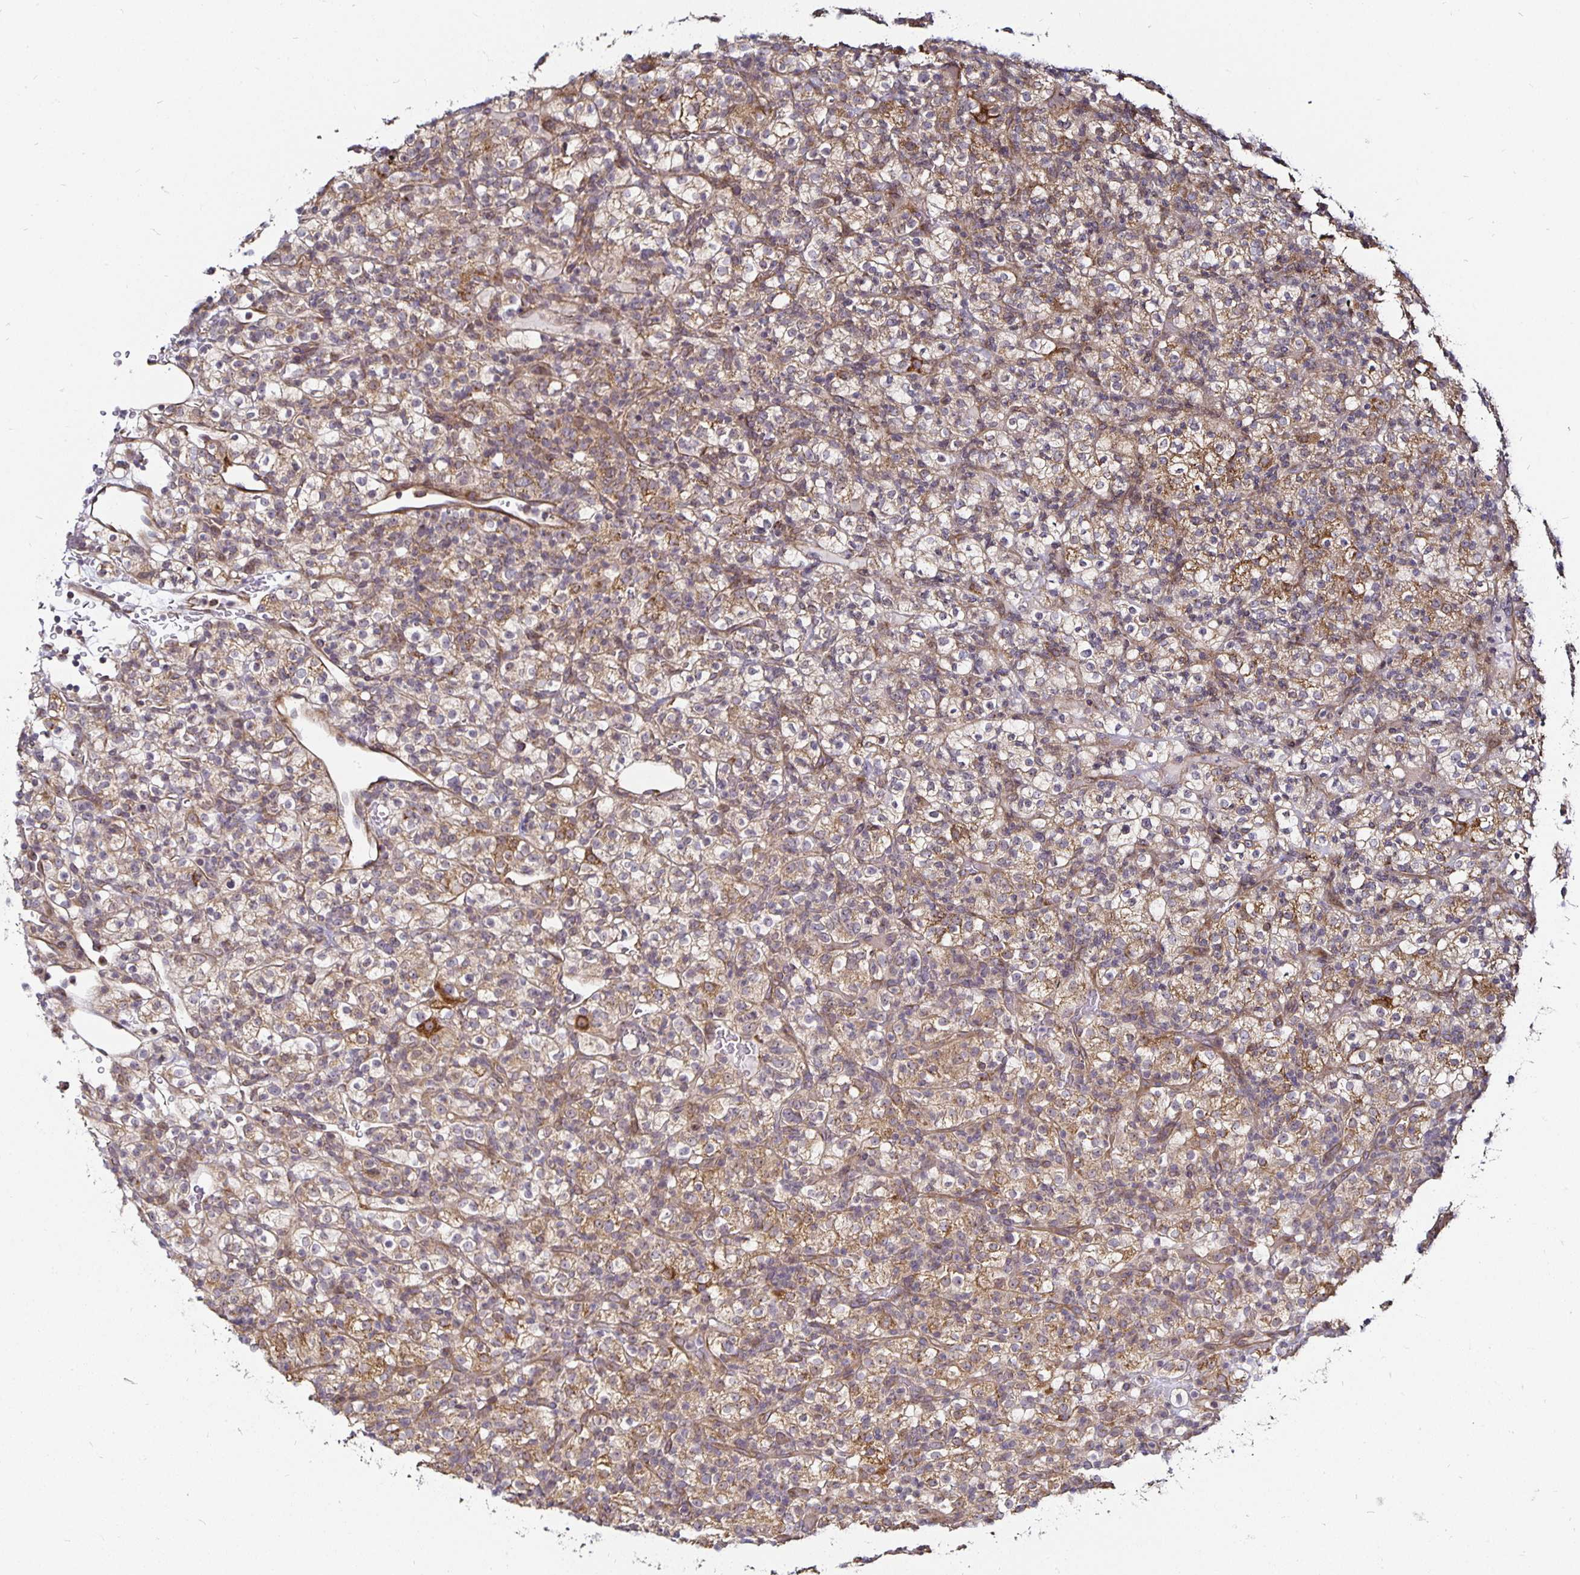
{"staining": {"intensity": "moderate", "quantity": ">75%", "location": "cytoplasmic/membranous"}, "tissue": "renal cancer", "cell_type": "Tumor cells", "image_type": "cancer", "snomed": [{"axis": "morphology", "description": "Normal tissue, NOS"}, {"axis": "morphology", "description": "Adenocarcinoma, NOS"}, {"axis": "topography", "description": "Kidney"}], "caption": "There is medium levels of moderate cytoplasmic/membranous positivity in tumor cells of renal cancer (adenocarcinoma), as demonstrated by immunohistochemical staining (brown color).", "gene": "CYP27A1", "patient": {"sex": "female", "age": 72}}